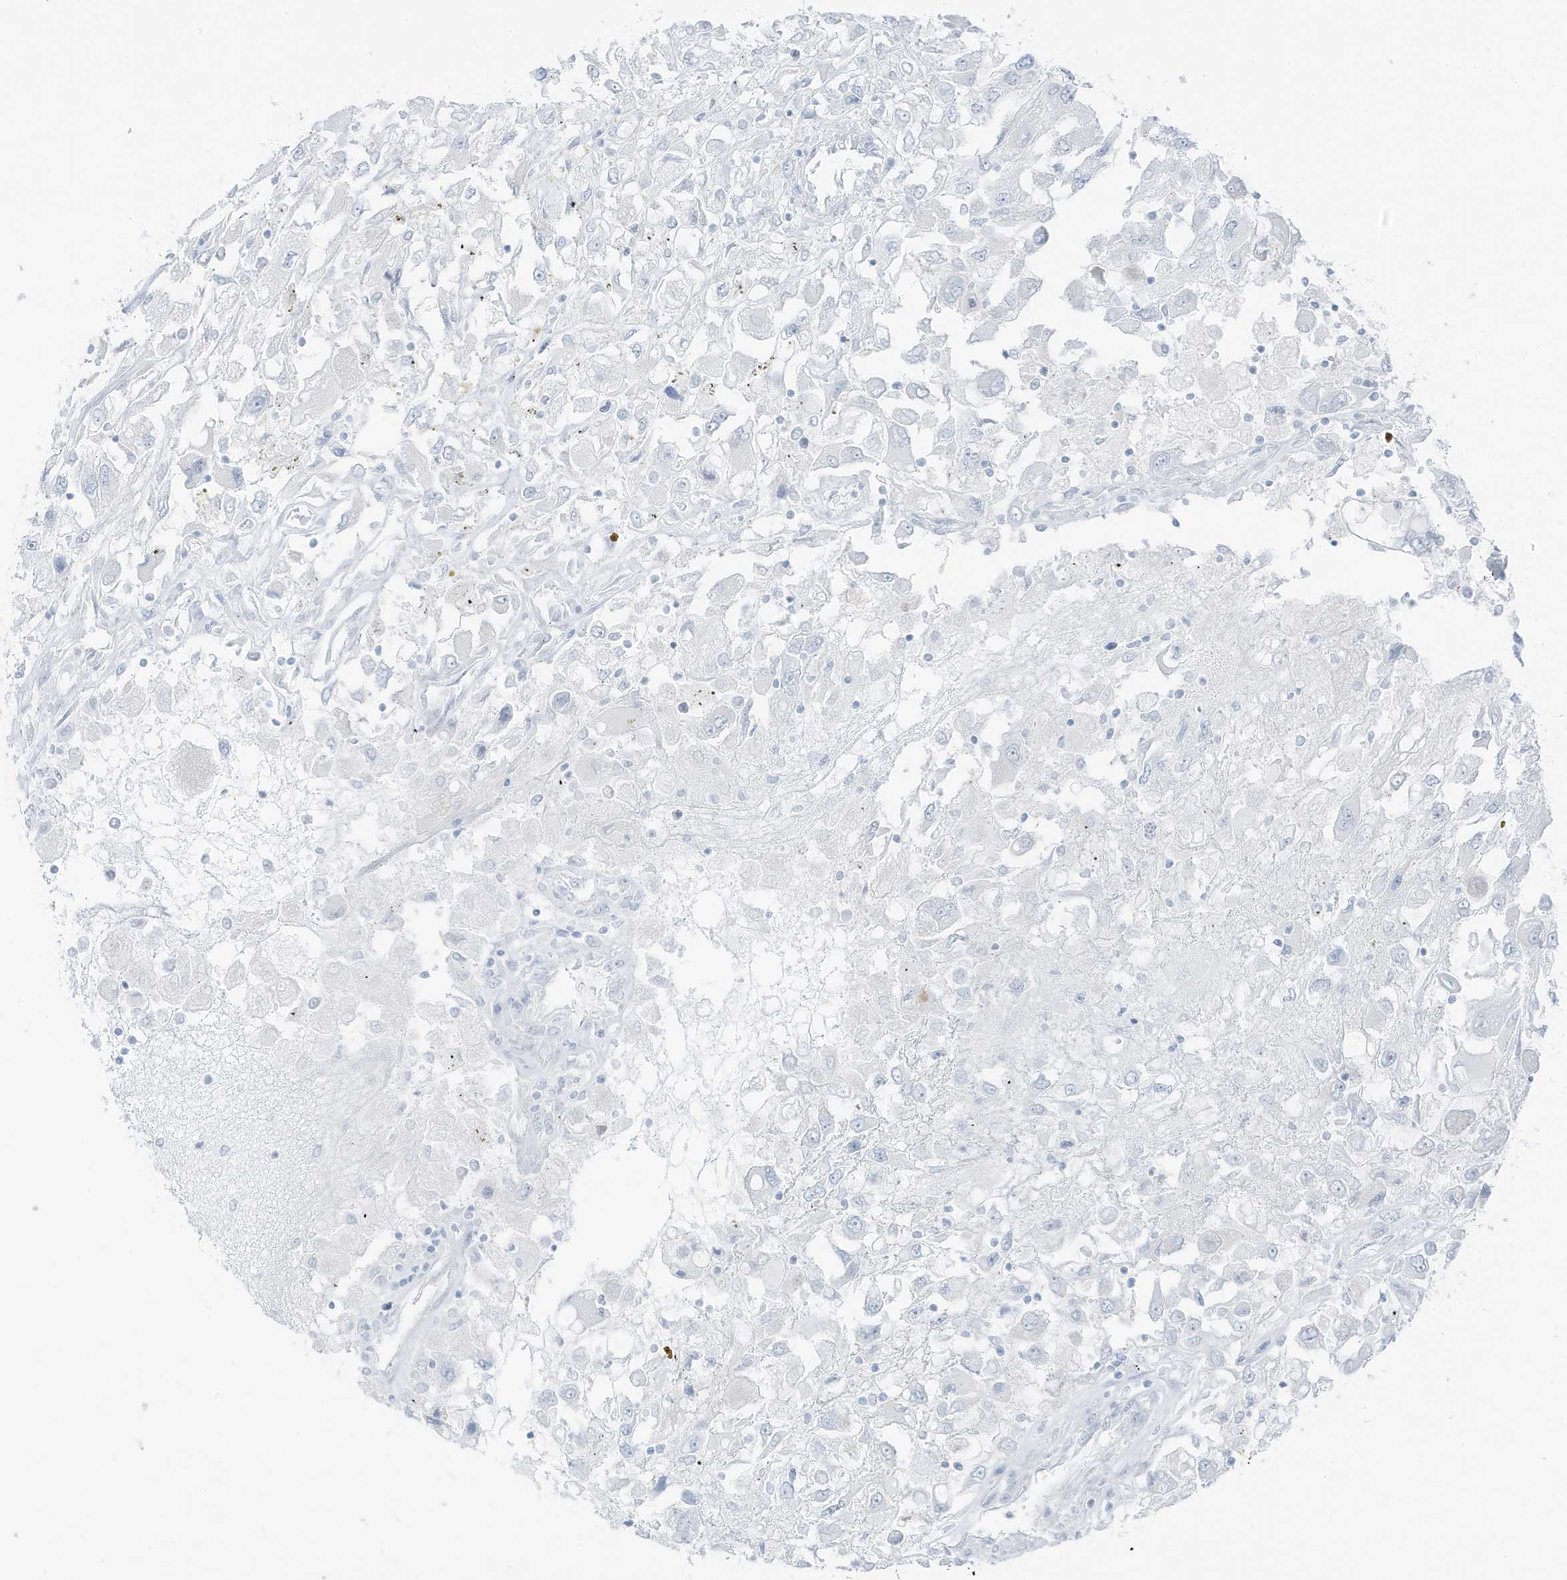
{"staining": {"intensity": "negative", "quantity": "none", "location": "none"}, "tissue": "renal cancer", "cell_type": "Tumor cells", "image_type": "cancer", "snomed": [{"axis": "morphology", "description": "Adenocarcinoma, NOS"}, {"axis": "topography", "description": "Kidney"}], "caption": "Protein analysis of renal cancer (adenocarcinoma) displays no significant expression in tumor cells. Nuclei are stained in blue.", "gene": "ZFP64", "patient": {"sex": "female", "age": 52}}